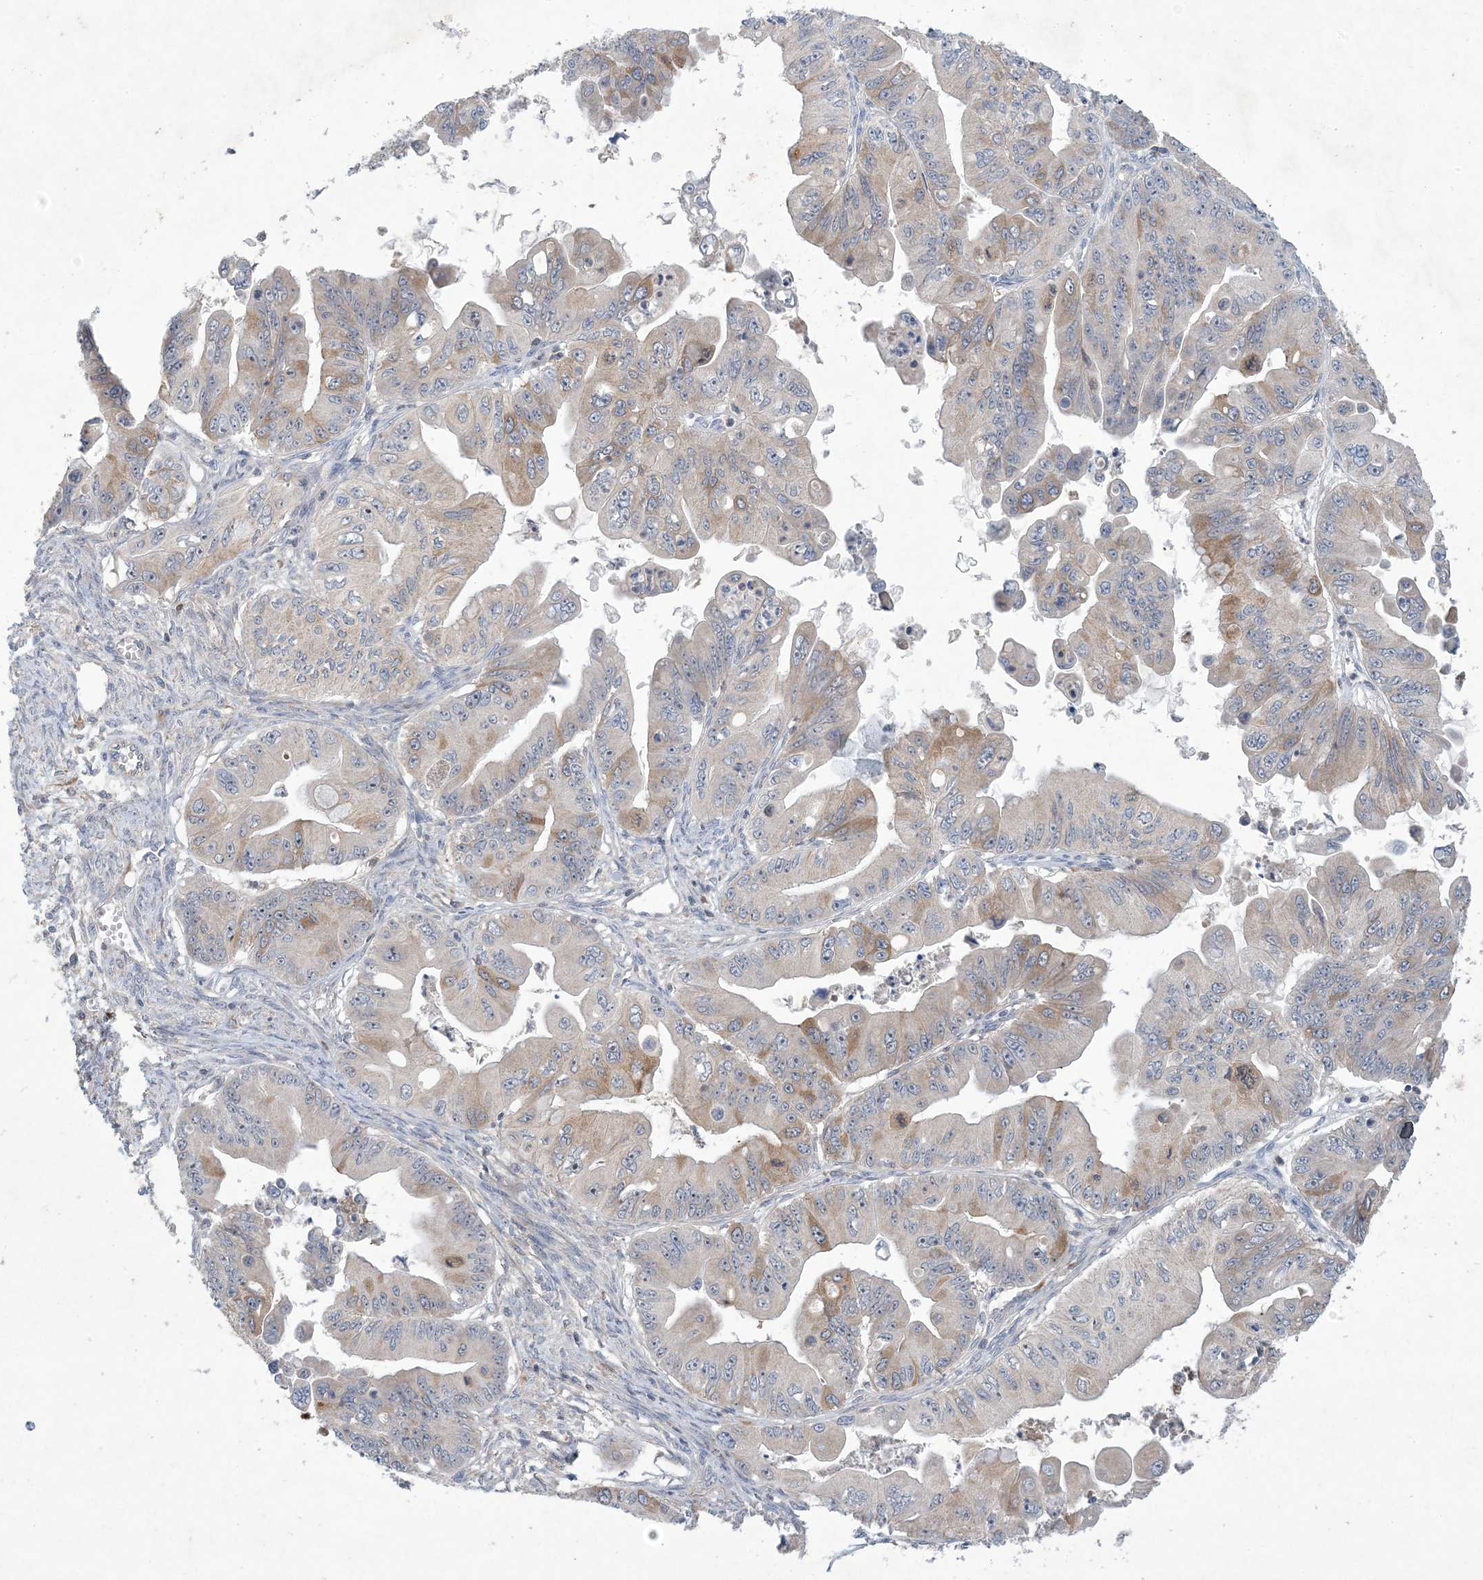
{"staining": {"intensity": "moderate", "quantity": "<25%", "location": "cytoplasmic/membranous"}, "tissue": "ovarian cancer", "cell_type": "Tumor cells", "image_type": "cancer", "snomed": [{"axis": "morphology", "description": "Cystadenocarcinoma, mucinous, NOS"}, {"axis": "topography", "description": "Ovary"}], "caption": "About <25% of tumor cells in human mucinous cystadenocarcinoma (ovarian) exhibit moderate cytoplasmic/membranous protein positivity as visualized by brown immunohistochemical staining.", "gene": "AOC1", "patient": {"sex": "female", "age": 71}}